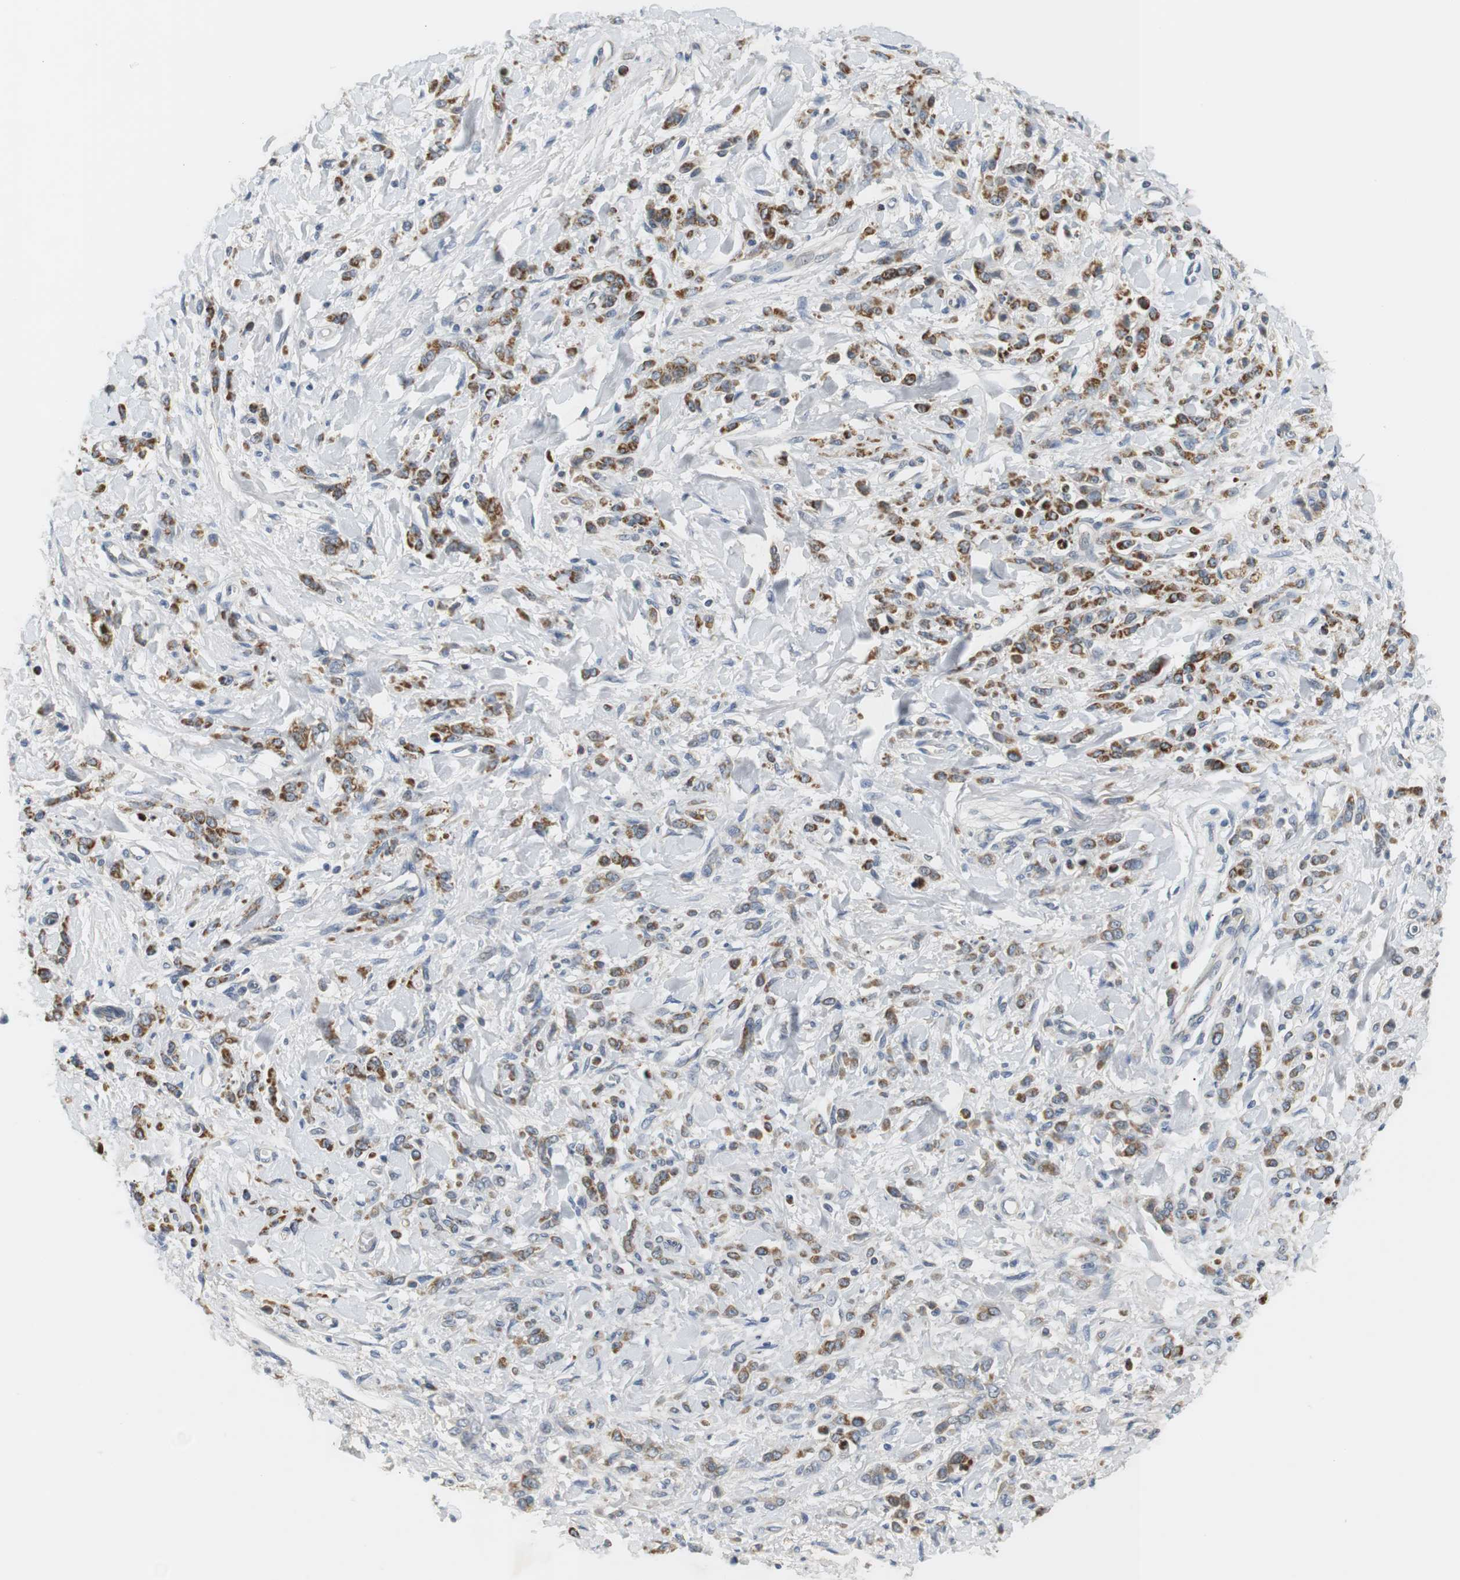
{"staining": {"intensity": "strong", "quantity": ">75%", "location": "cytoplasmic/membranous"}, "tissue": "stomach cancer", "cell_type": "Tumor cells", "image_type": "cancer", "snomed": [{"axis": "morphology", "description": "Normal tissue, NOS"}, {"axis": "morphology", "description": "Adenocarcinoma, NOS"}, {"axis": "topography", "description": "Stomach"}], "caption": "DAB (3,3'-diaminobenzidine) immunohistochemical staining of human stomach adenocarcinoma demonstrates strong cytoplasmic/membranous protein expression in approximately >75% of tumor cells. The staining is performed using DAB brown chromogen to label protein expression. The nuclei are counter-stained blue using hematoxylin.", "gene": "EVA1C", "patient": {"sex": "male", "age": 82}}